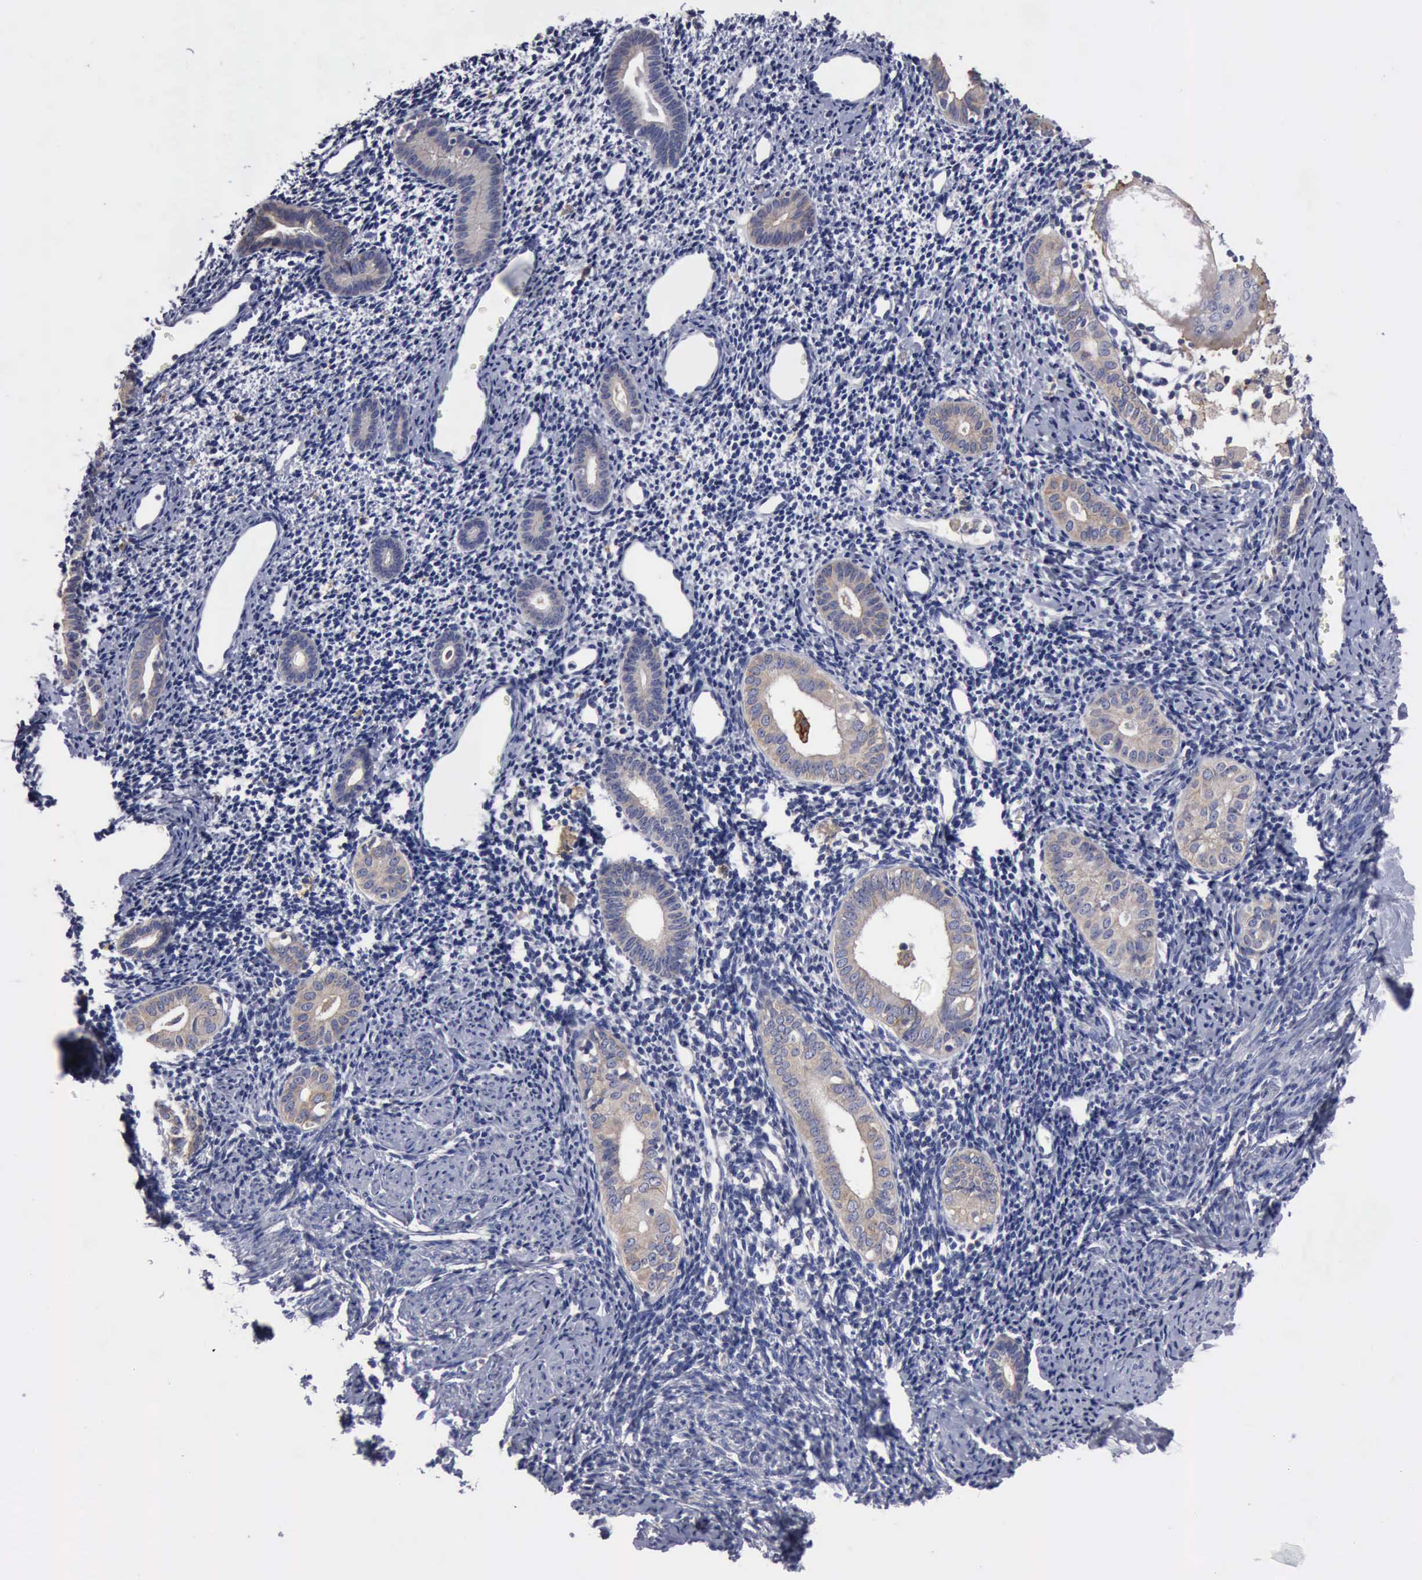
{"staining": {"intensity": "negative", "quantity": "none", "location": "none"}, "tissue": "endometrium", "cell_type": "Cells in endometrial stroma", "image_type": "normal", "snomed": [{"axis": "morphology", "description": "Normal tissue, NOS"}, {"axis": "morphology", "description": "Neoplasm, benign, NOS"}, {"axis": "topography", "description": "Uterus"}], "caption": "This is an IHC histopathology image of benign human endometrium. There is no expression in cells in endometrial stroma.", "gene": "PTGS2", "patient": {"sex": "female", "age": 55}}